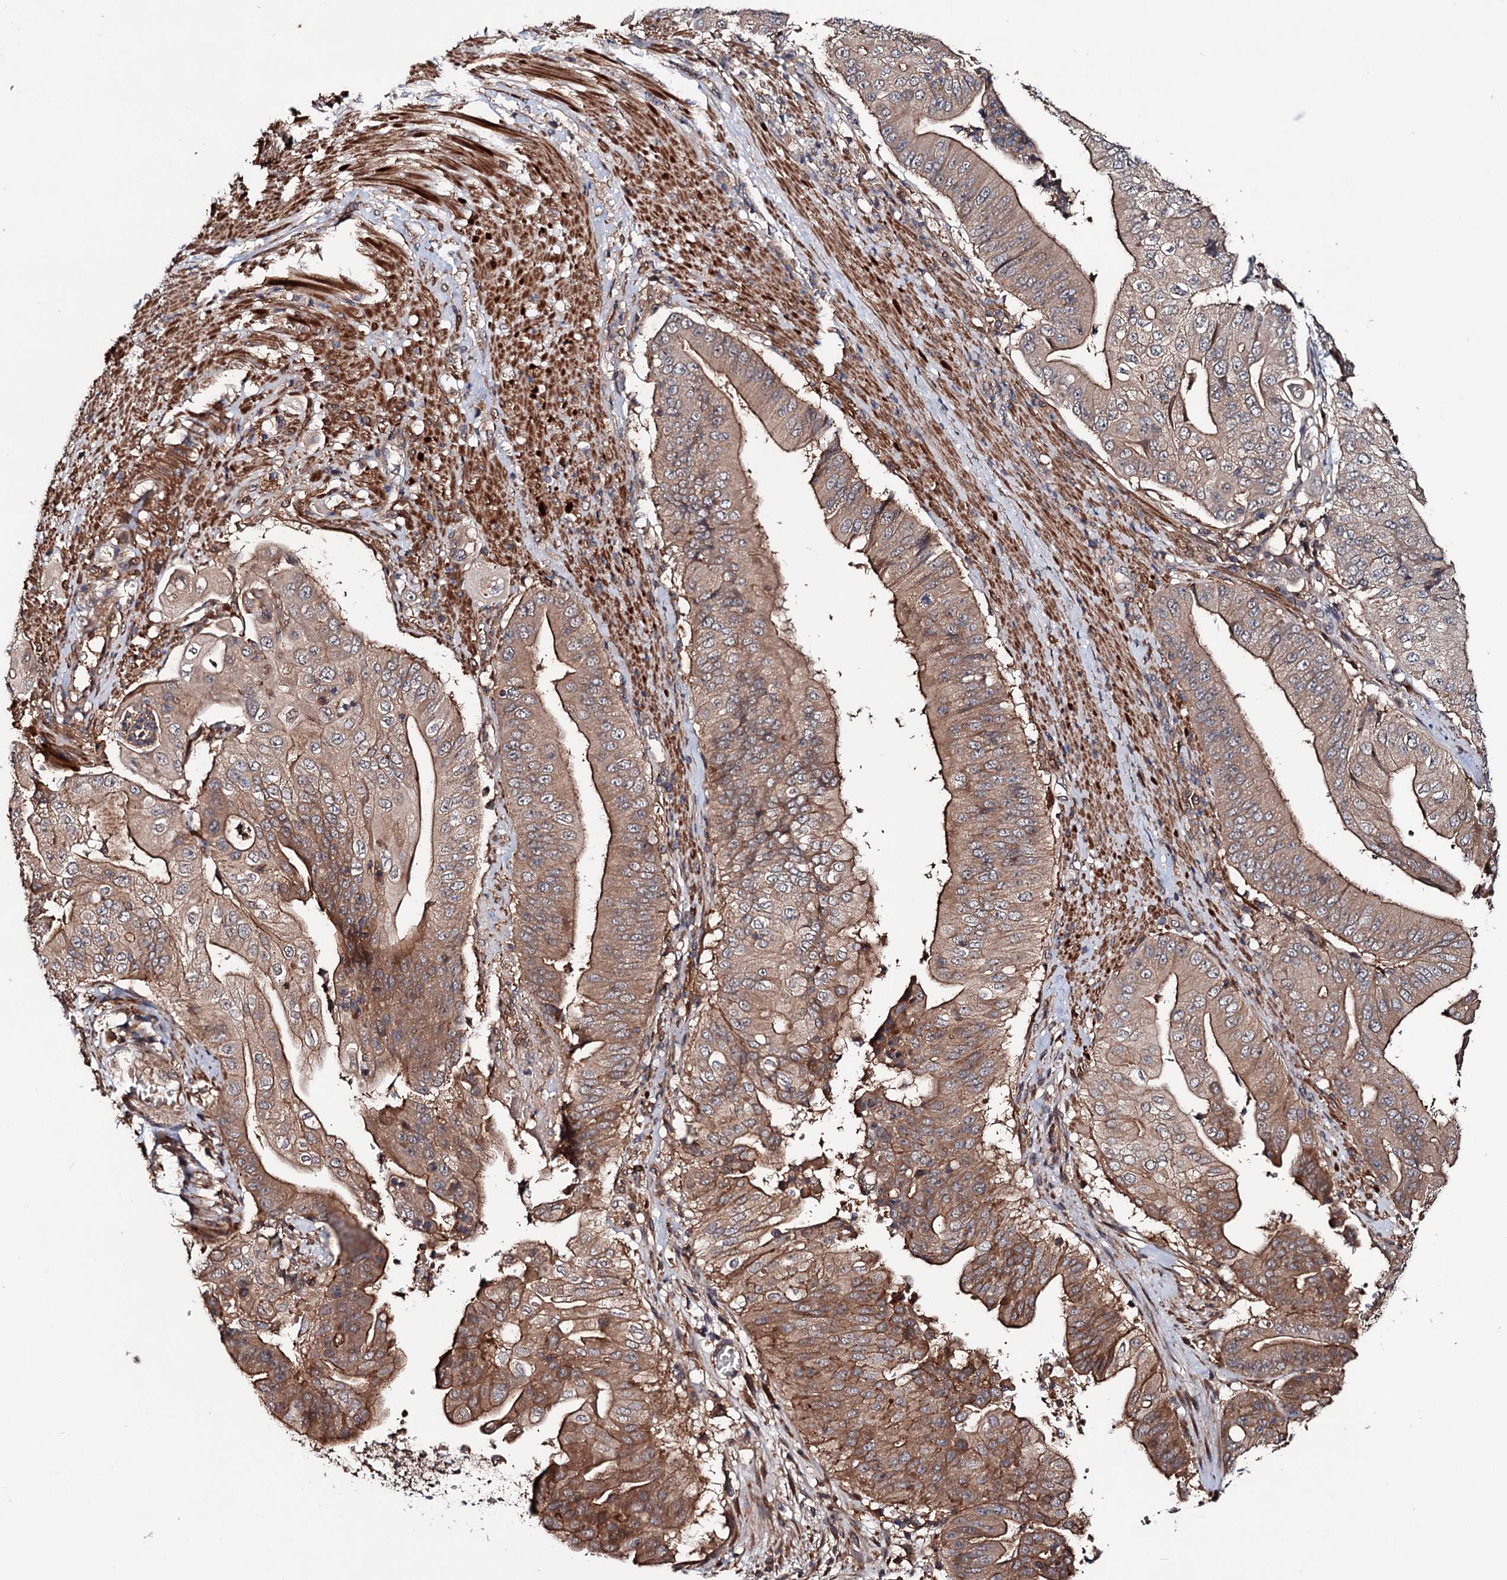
{"staining": {"intensity": "moderate", "quantity": ">75%", "location": "cytoplasmic/membranous"}, "tissue": "pancreatic cancer", "cell_type": "Tumor cells", "image_type": "cancer", "snomed": [{"axis": "morphology", "description": "Adenocarcinoma, NOS"}, {"axis": "topography", "description": "Pancreas"}], "caption": "Protein expression analysis of pancreatic cancer (adenocarcinoma) shows moderate cytoplasmic/membranous expression in about >75% of tumor cells.", "gene": "GRIP1", "patient": {"sex": "female", "age": 77}}